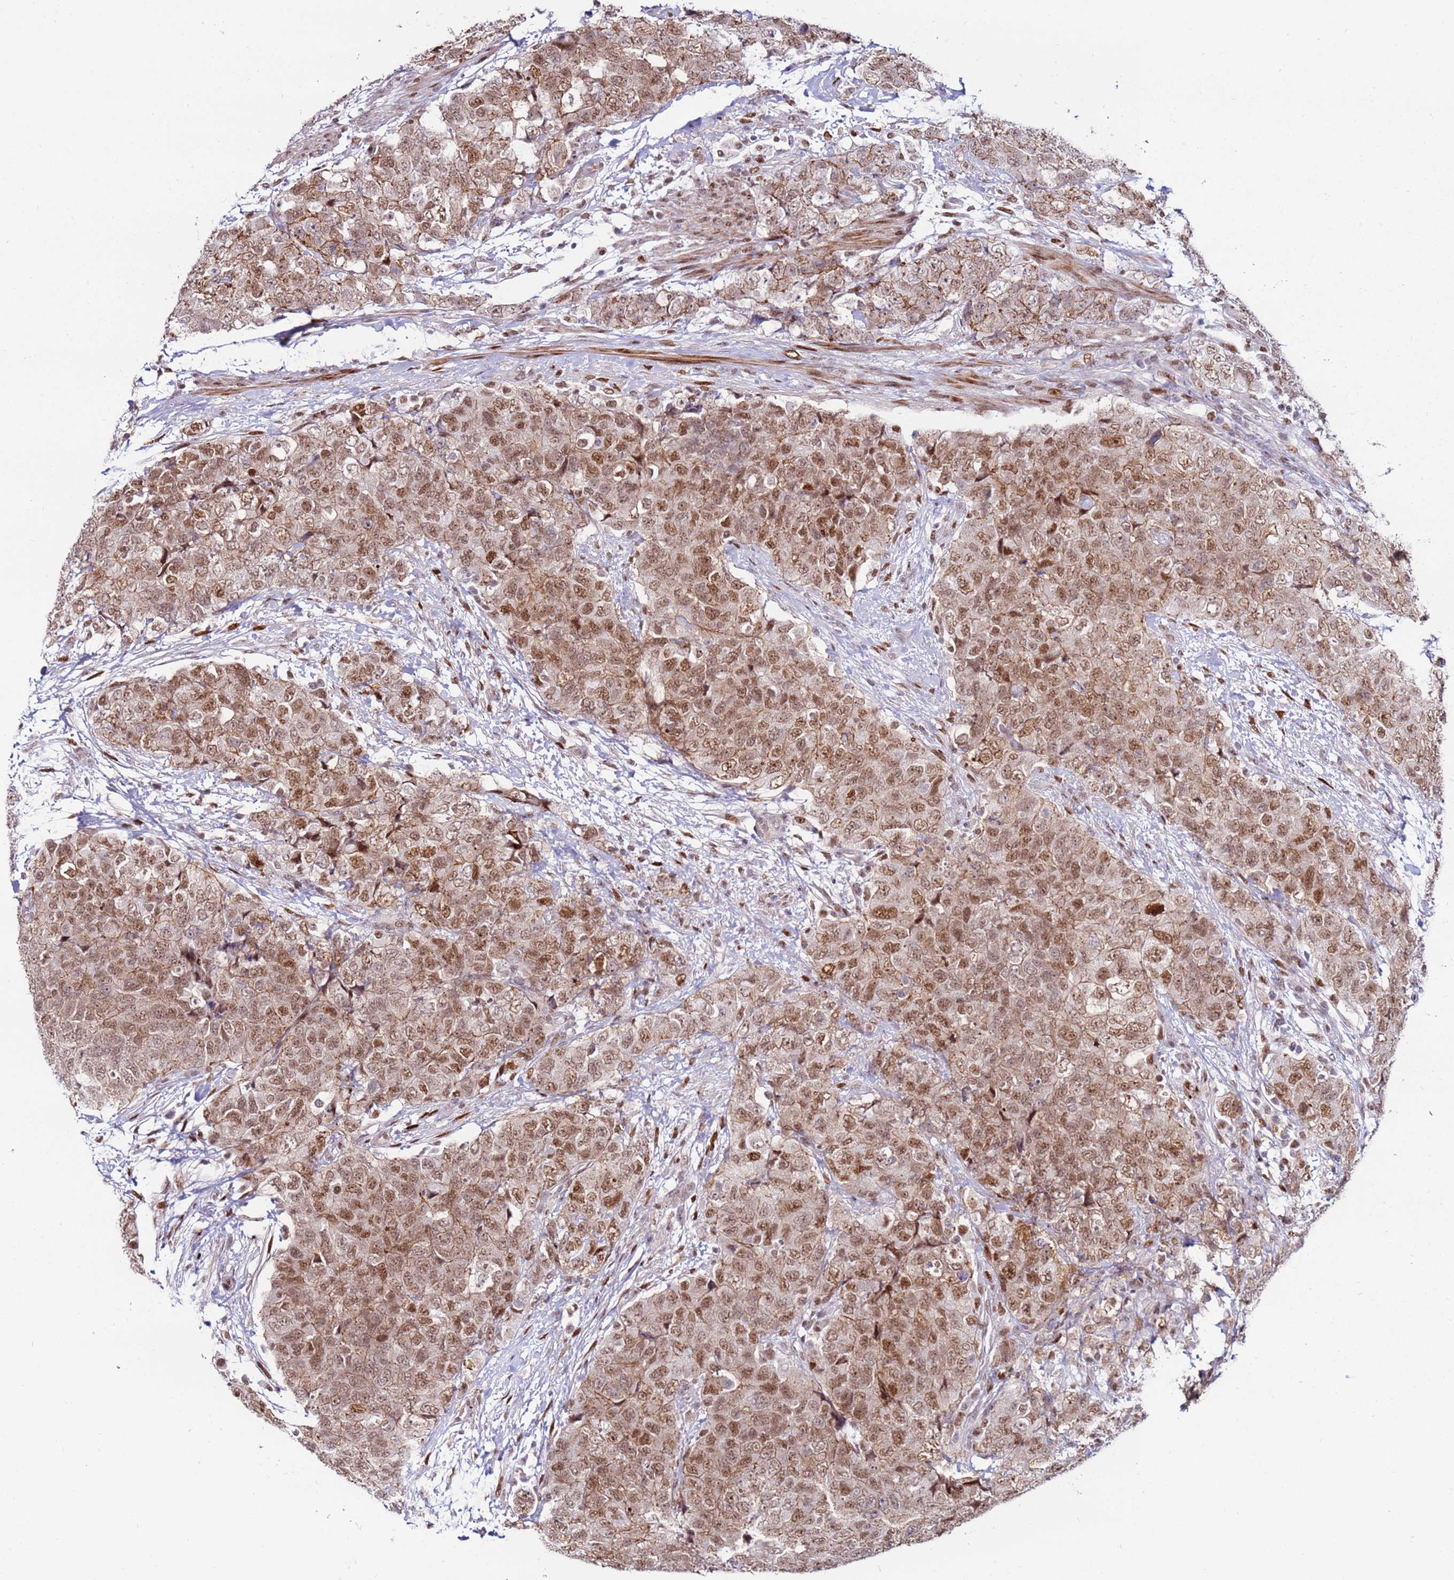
{"staining": {"intensity": "moderate", "quantity": ">75%", "location": "cytoplasmic/membranous,nuclear"}, "tissue": "urothelial cancer", "cell_type": "Tumor cells", "image_type": "cancer", "snomed": [{"axis": "morphology", "description": "Urothelial carcinoma, High grade"}, {"axis": "topography", "description": "Urinary bladder"}], "caption": "Immunohistochemical staining of human high-grade urothelial carcinoma demonstrates moderate cytoplasmic/membranous and nuclear protein positivity in about >75% of tumor cells.", "gene": "KPNA4", "patient": {"sex": "female", "age": 78}}